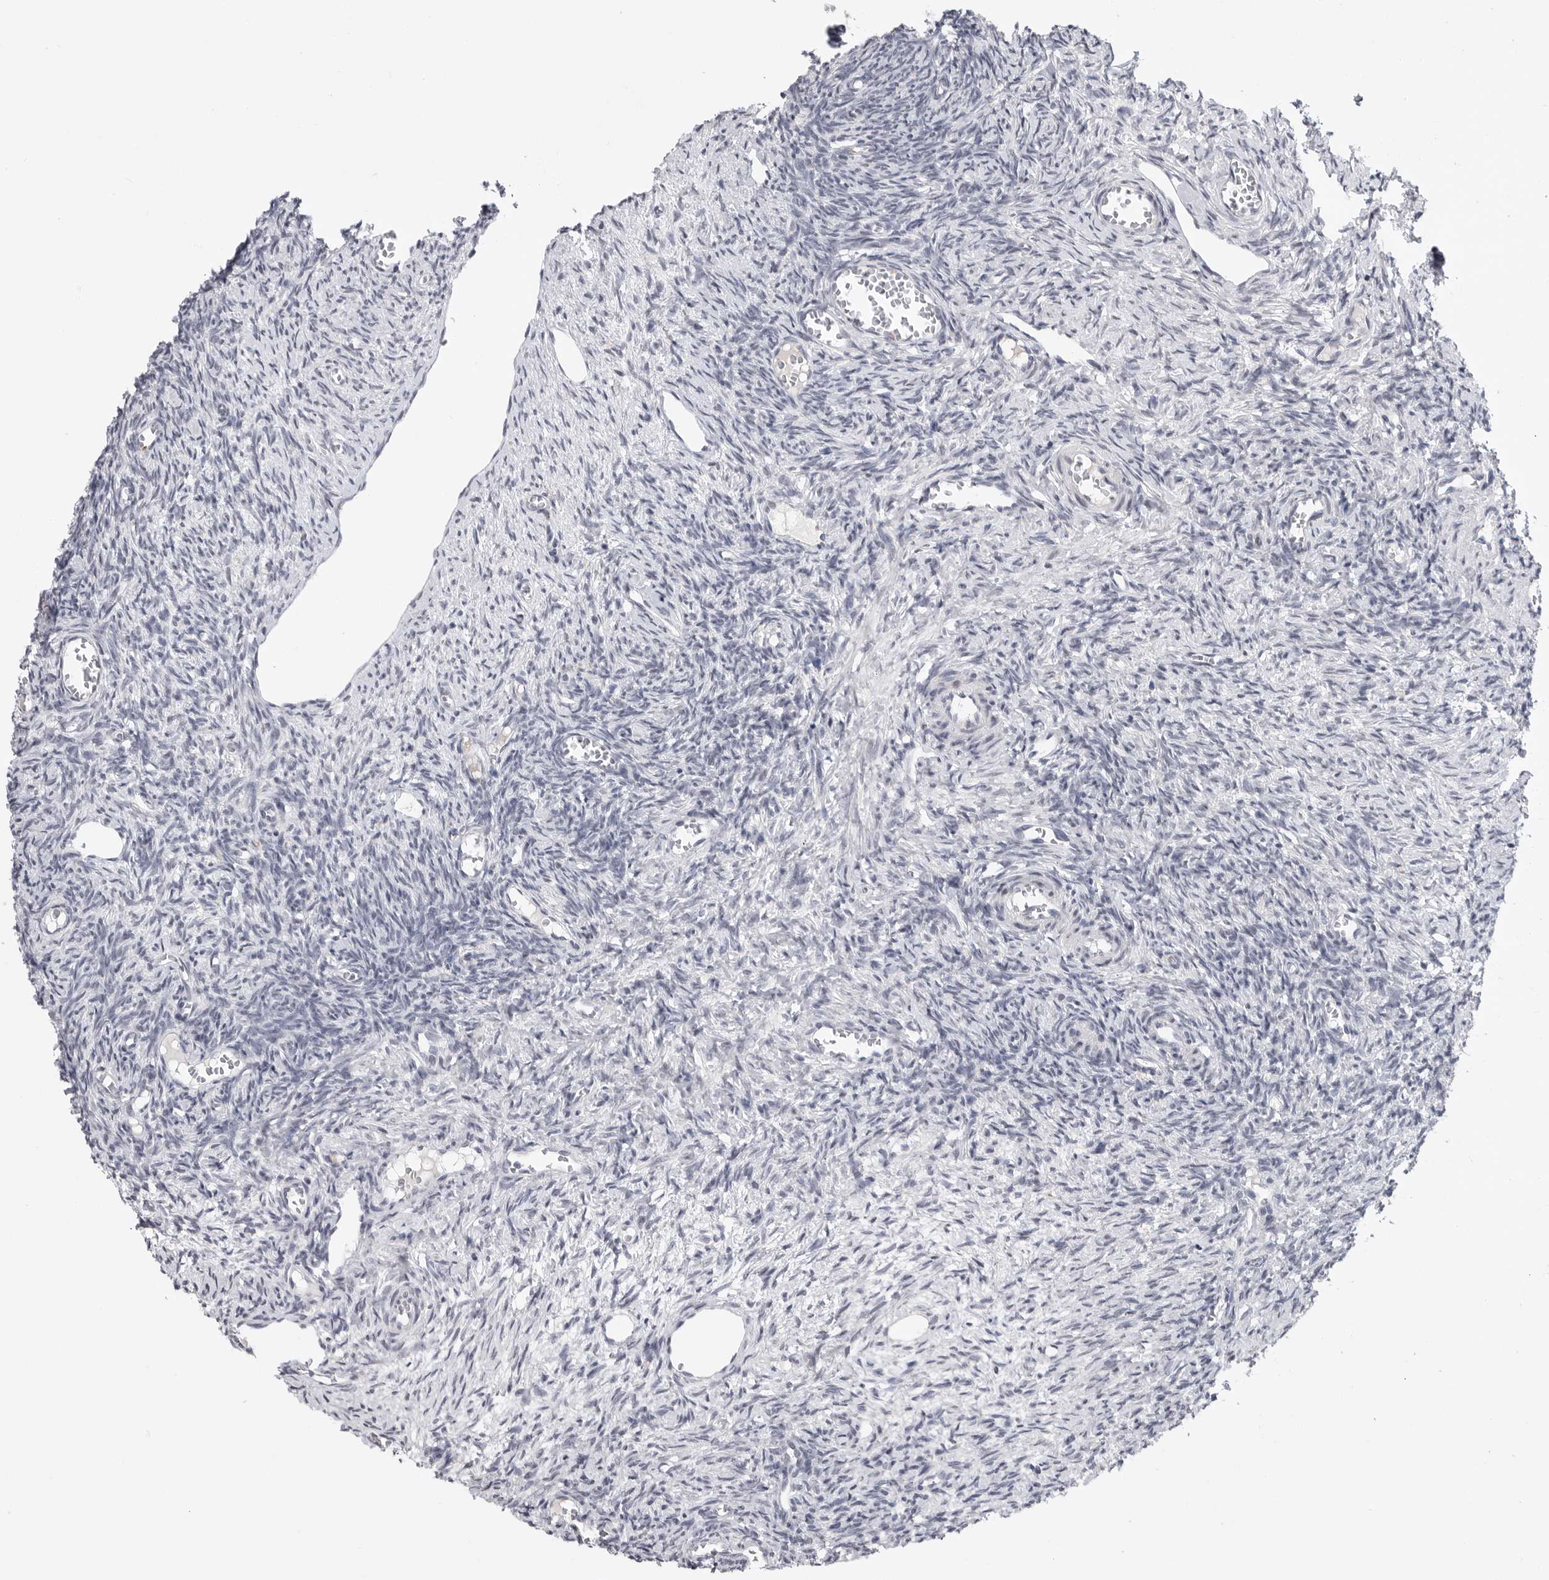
{"staining": {"intensity": "negative", "quantity": "none", "location": "none"}, "tissue": "ovary", "cell_type": "Follicle cells", "image_type": "normal", "snomed": [{"axis": "morphology", "description": "Normal tissue, NOS"}, {"axis": "topography", "description": "Ovary"}], "caption": "Ovary stained for a protein using IHC shows no positivity follicle cells.", "gene": "FBXO43", "patient": {"sex": "female", "age": 27}}